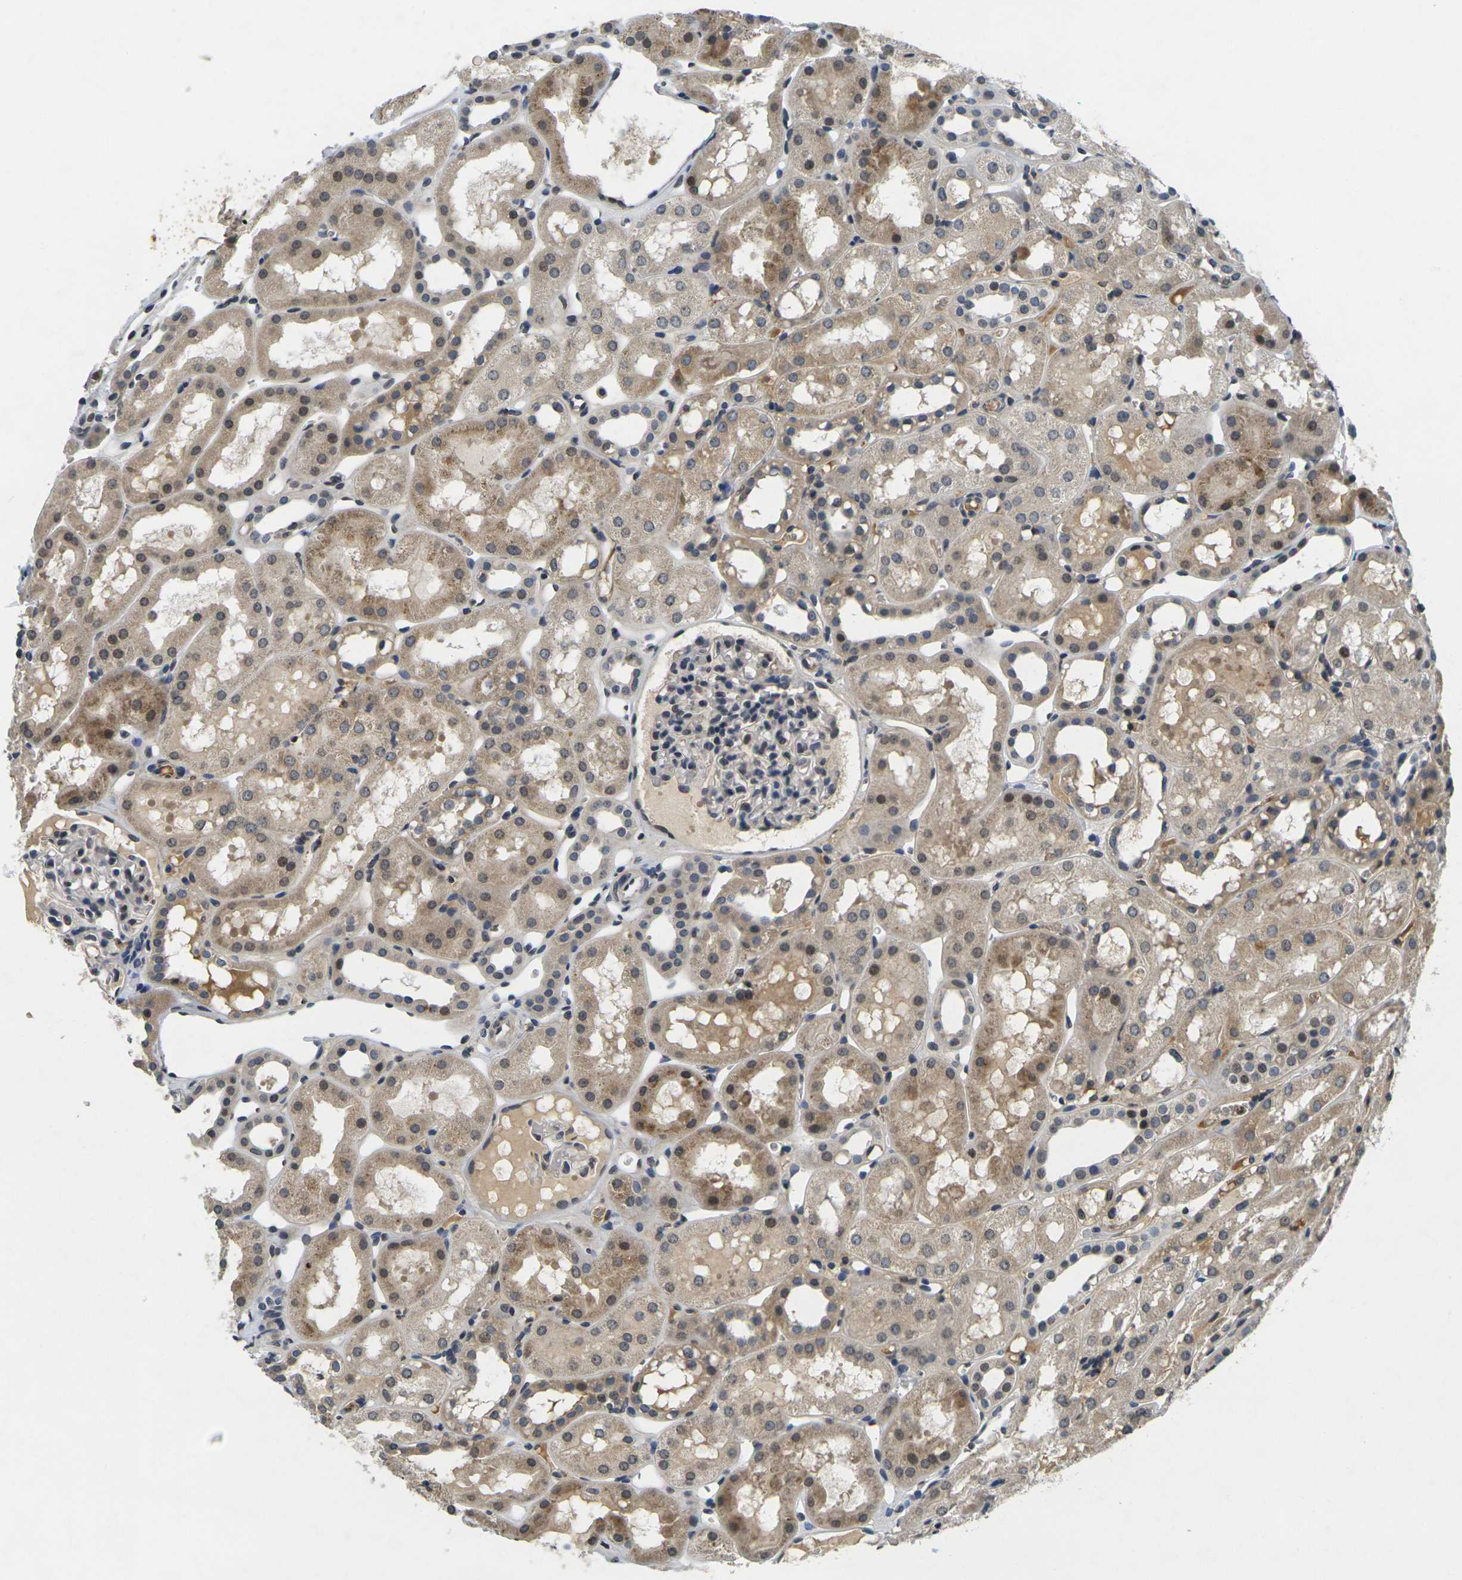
{"staining": {"intensity": "negative", "quantity": "none", "location": "none"}, "tissue": "kidney", "cell_type": "Cells in glomeruli", "image_type": "normal", "snomed": [{"axis": "morphology", "description": "Normal tissue, NOS"}, {"axis": "topography", "description": "Kidney"}, {"axis": "topography", "description": "Urinary bladder"}], "caption": "This is an immunohistochemistry photomicrograph of normal kidney. There is no expression in cells in glomeruli.", "gene": "C1QC", "patient": {"sex": "male", "age": 16}}